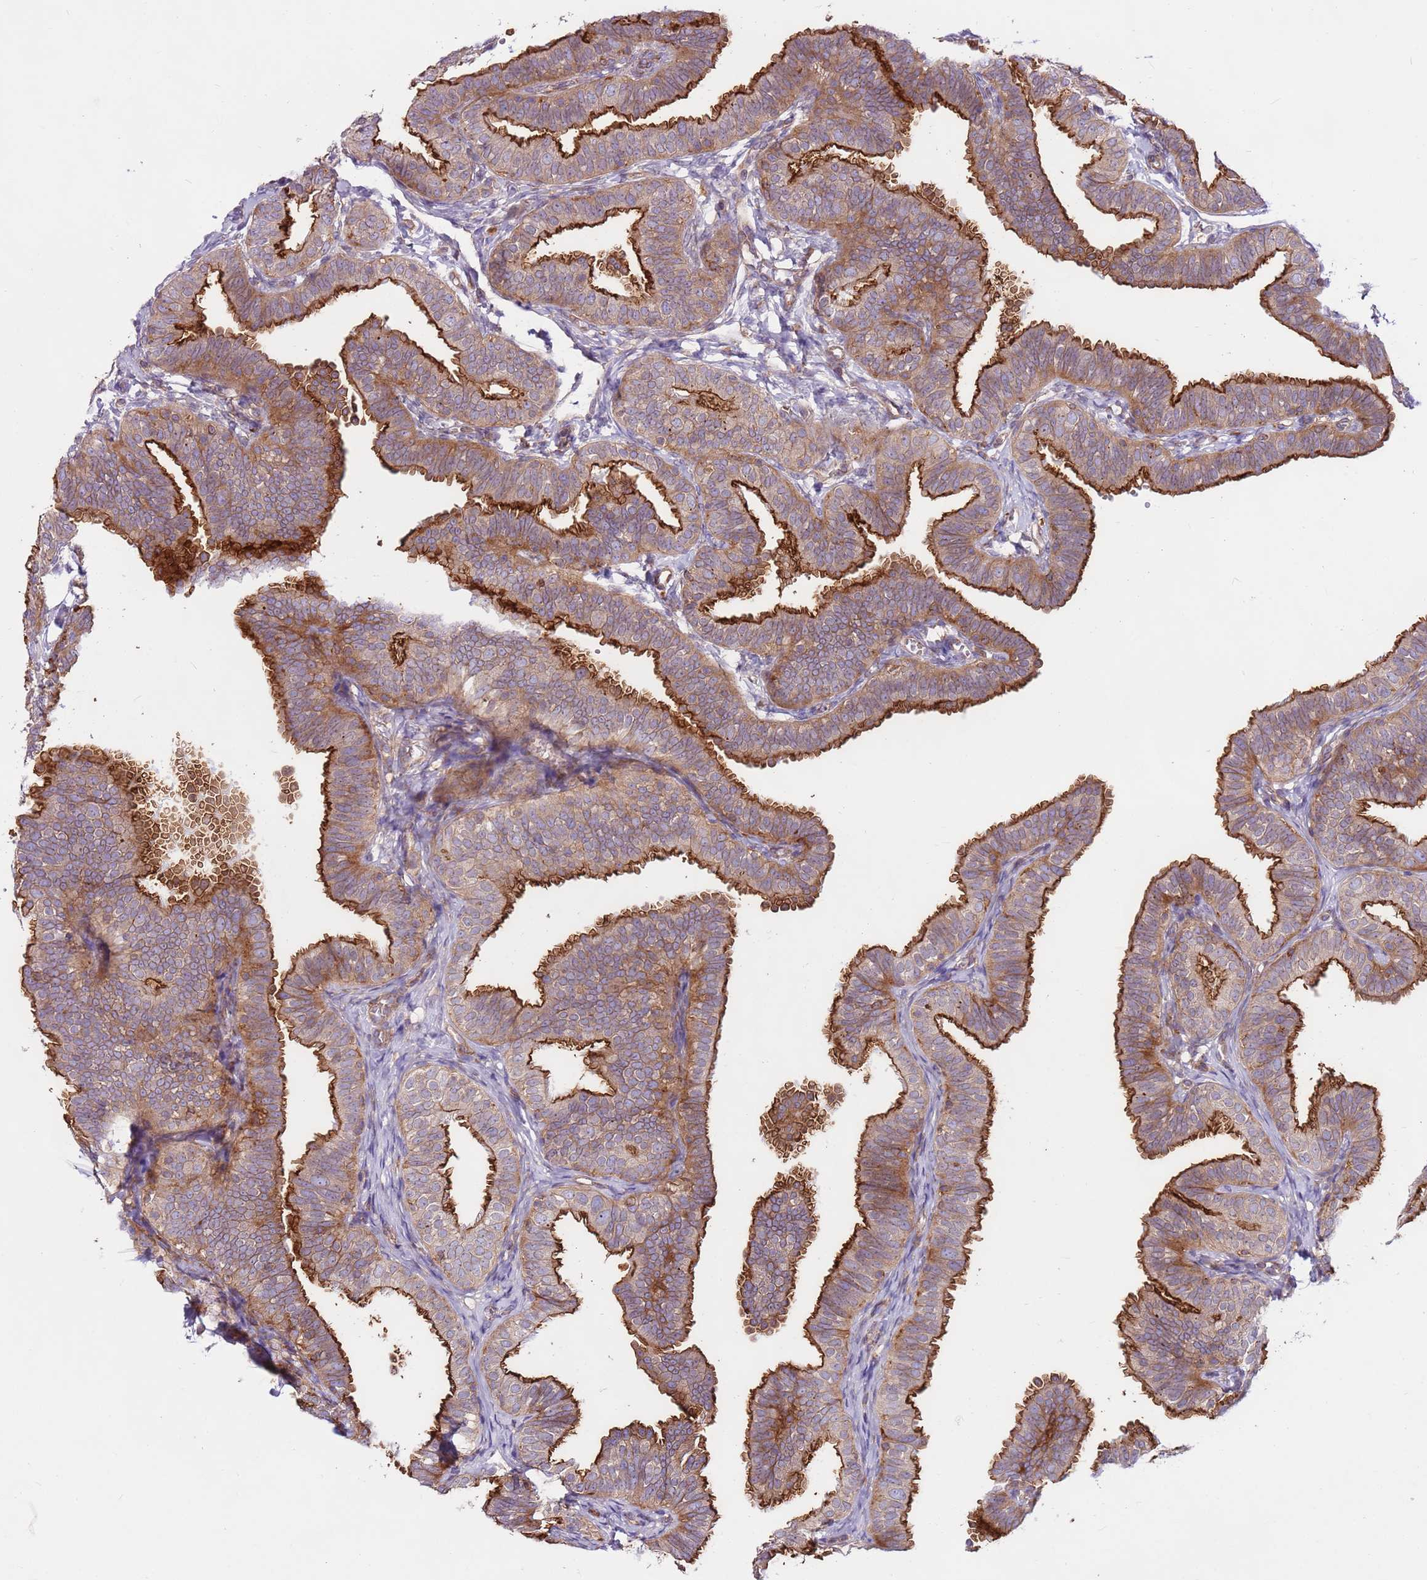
{"staining": {"intensity": "strong", "quantity": ">75%", "location": "cytoplasmic/membranous"}, "tissue": "fallopian tube", "cell_type": "Glandular cells", "image_type": "normal", "snomed": [{"axis": "morphology", "description": "Normal tissue, NOS"}, {"axis": "topography", "description": "Fallopian tube"}], "caption": "Glandular cells exhibit high levels of strong cytoplasmic/membranous positivity in approximately >75% of cells in normal human fallopian tube. Nuclei are stained in blue.", "gene": "DDX19B", "patient": {"sex": "female", "age": 35}}